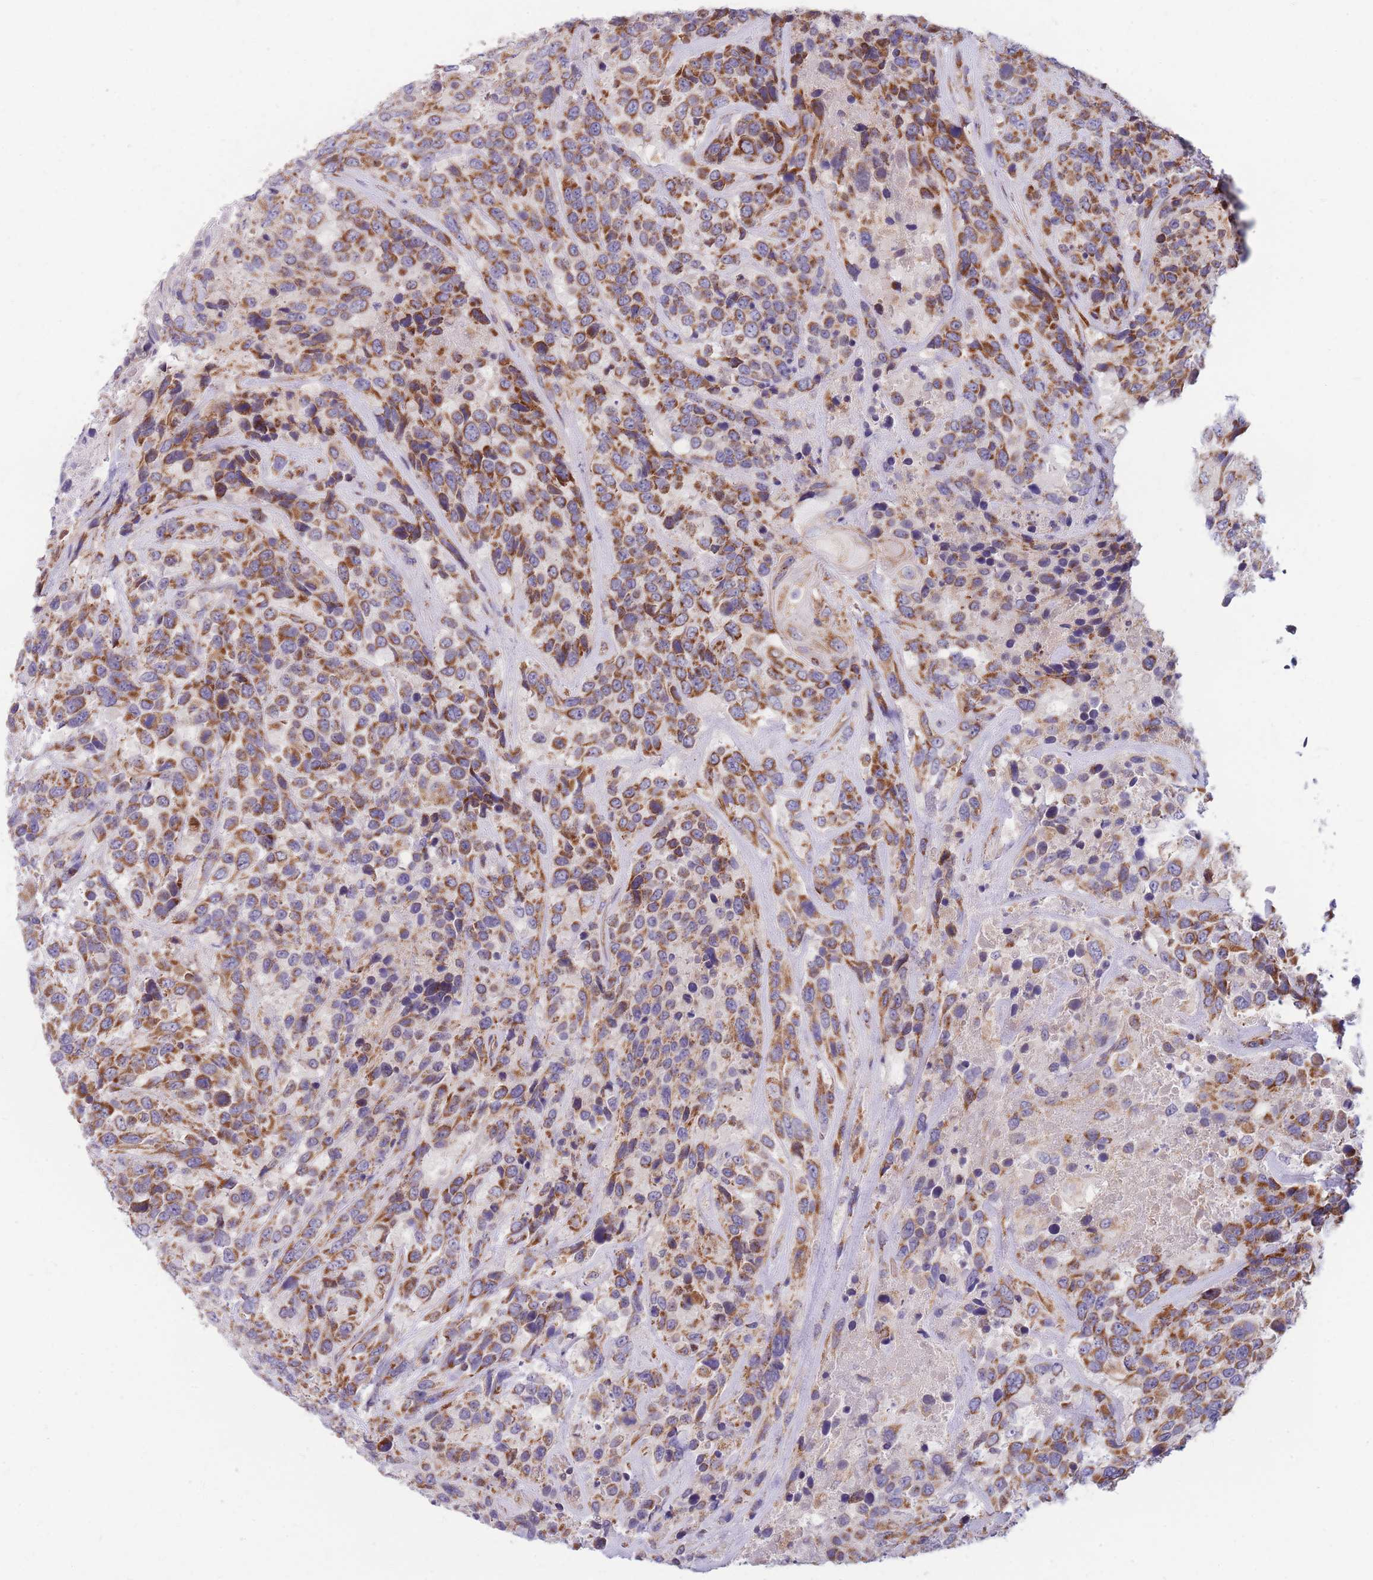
{"staining": {"intensity": "strong", "quantity": ">75%", "location": "cytoplasmic/membranous"}, "tissue": "urothelial cancer", "cell_type": "Tumor cells", "image_type": "cancer", "snomed": [{"axis": "morphology", "description": "Urothelial carcinoma, High grade"}, {"axis": "topography", "description": "Urinary bladder"}], "caption": "Immunohistochemistry (IHC) of urothelial carcinoma (high-grade) displays high levels of strong cytoplasmic/membranous staining in approximately >75% of tumor cells.", "gene": "MRPS9", "patient": {"sex": "female", "age": 70}}